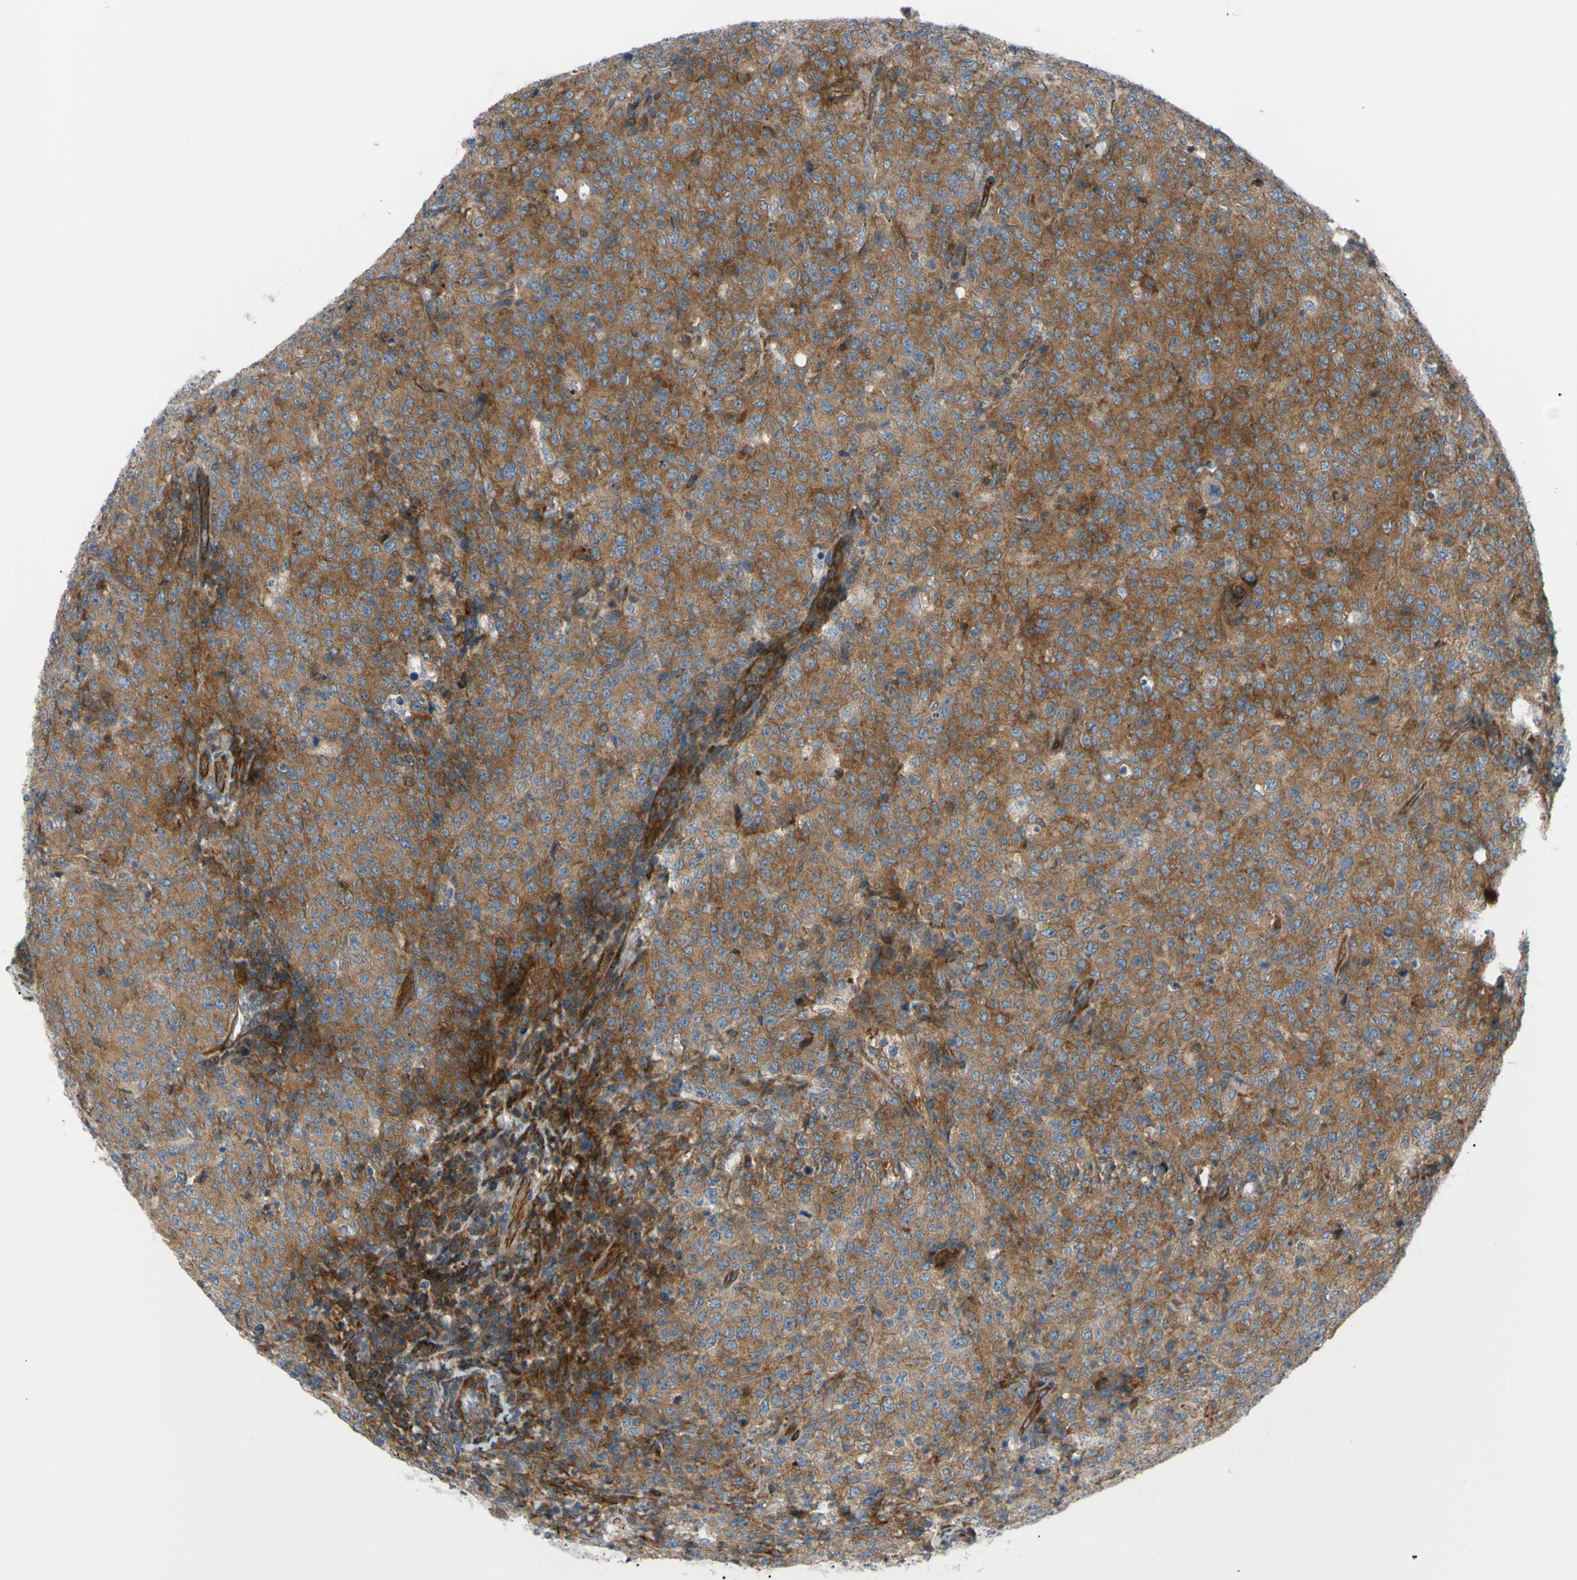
{"staining": {"intensity": "moderate", "quantity": ">75%", "location": "cytoplasmic/membranous"}, "tissue": "lymphoma", "cell_type": "Tumor cells", "image_type": "cancer", "snomed": [{"axis": "morphology", "description": "Malignant lymphoma, non-Hodgkin's type, High grade"}, {"axis": "topography", "description": "Tonsil"}], "caption": "High-magnification brightfield microscopy of high-grade malignant lymphoma, non-Hodgkin's type stained with DAB (brown) and counterstained with hematoxylin (blue). tumor cells exhibit moderate cytoplasmic/membranous staining is identified in approximately>75% of cells. Using DAB (3,3'-diaminobenzidine) (brown) and hematoxylin (blue) stains, captured at high magnification using brightfield microscopy.", "gene": "PAK2", "patient": {"sex": "female", "age": 36}}